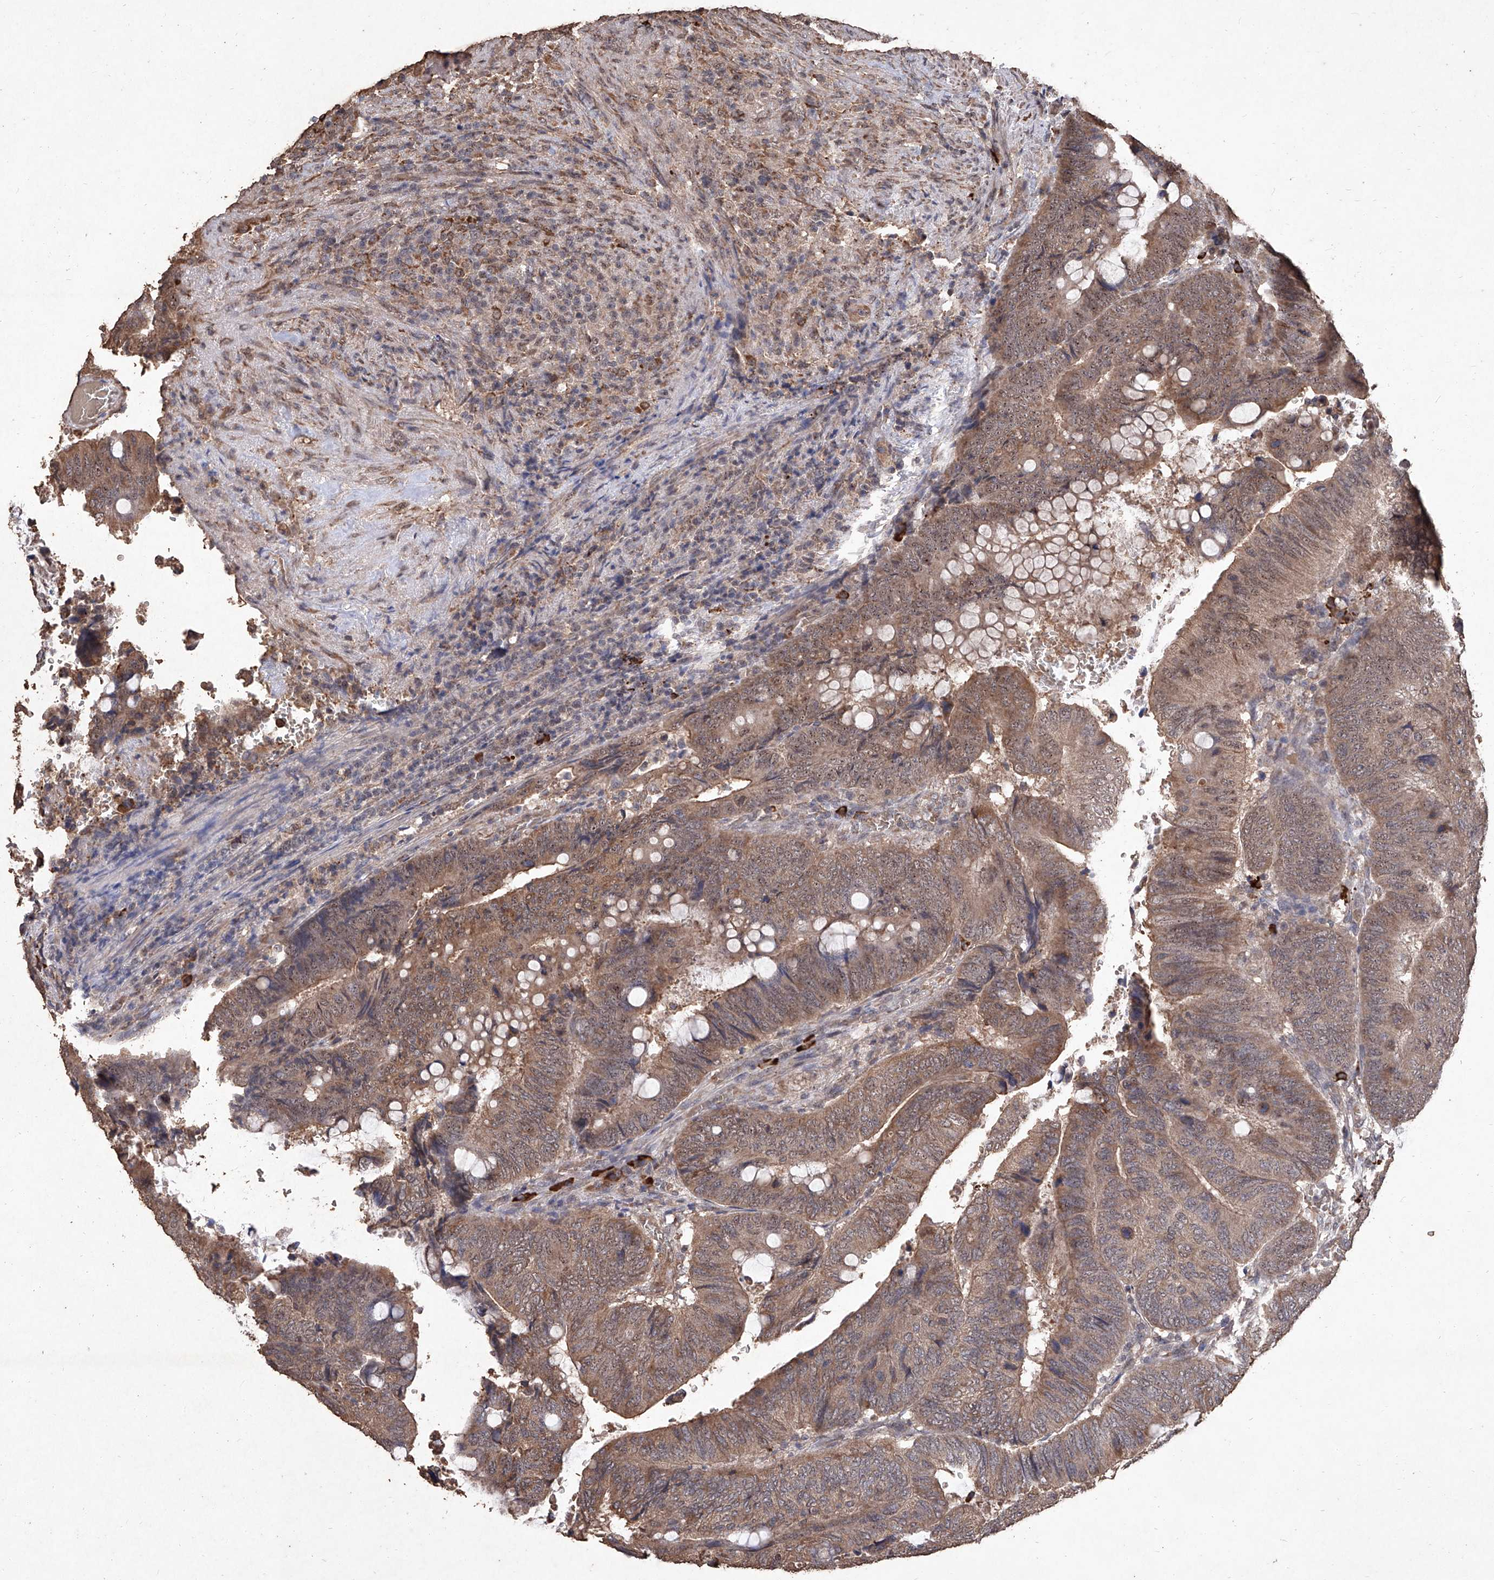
{"staining": {"intensity": "moderate", "quantity": ">75%", "location": "cytoplasmic/membranous,nuclear"}, "tissue": "colorectal cancer", "cell_type": "Tumor cells", "image_type": "cancer", "snomed": [{"axis": "morphology", "description": "Normal tissue, NOS"}, {"axis": "morphology", "description": "Adenocarcinoma, NOS"}, {"axis": "topography", "description": "Rectum"}, {"axis": "topography", "description": "Peripheral nerve tissue"}], "caption": "Human adenocarcinoma (colorectal) stained with a brown dye displays moderate cytoplasmic/membranous and nuclear positive positivity in about >75% of tumor cells.", "gene": "EML1", "patient": {"sex": "male", "age": 92}}